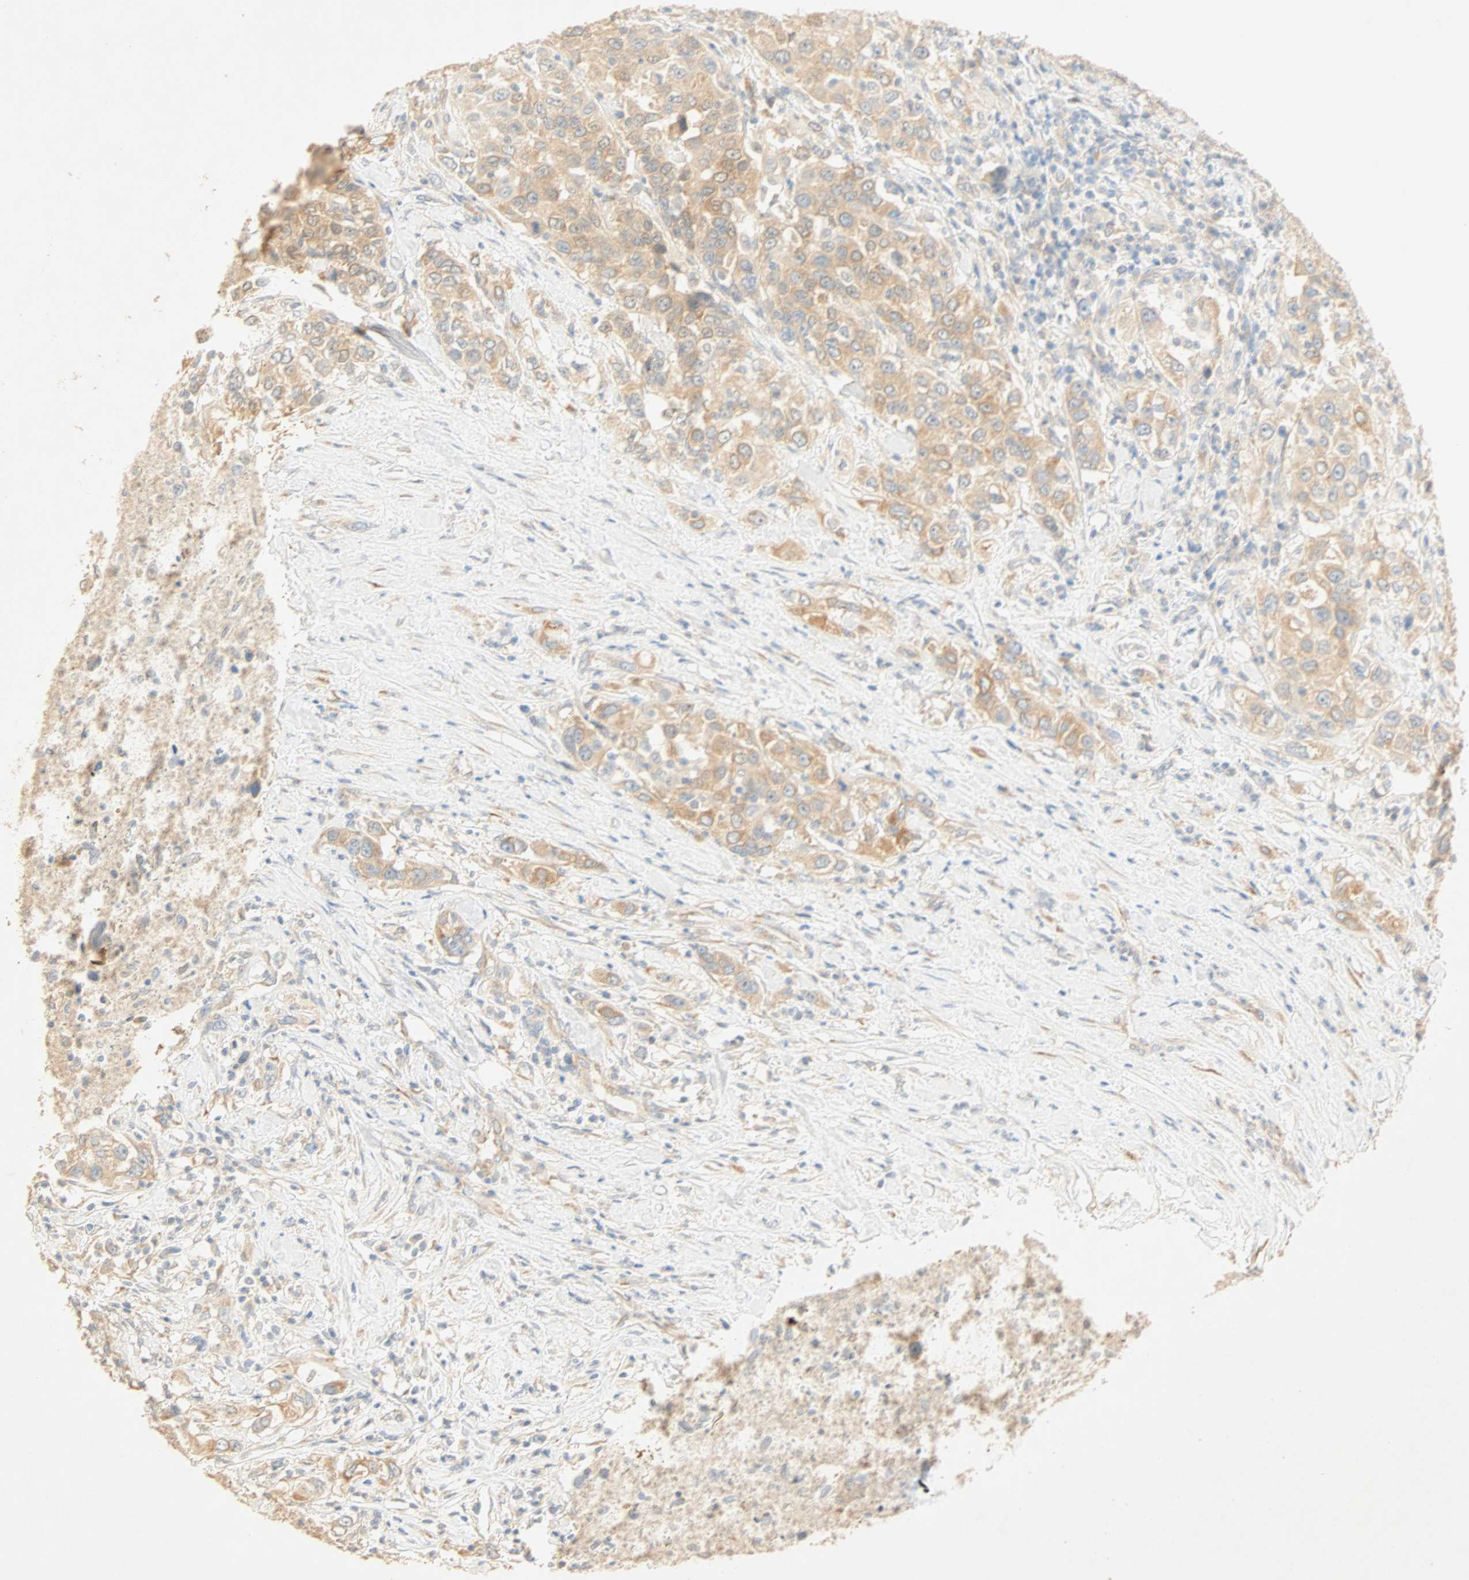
{"staining": {"intensity": "moderate", "quantity": ">75%", "location": "cytoplasmic/membranous"}, "tissue": "urothelial cancer", "cell_type": "Tumor cells", "image_type": "cancer", "snomed": [{"axis": "morphology", "description": "Urothelial carcinoma, High grade"}, {"axis": "topography", "description": "Urinary bladder"}], "caption": "Tumor cells demonstrate medium levels of moderate cytoplasmic/membranous expression in approximately >75% of cells in human urothelial cancer. Using DAB (3,3'-diaminobenzidine) (brown) and hematoxylin (blue) stains, captured at high magnification using brightfield microscopy.", "gene": "SELENBP1", "patient": {"sex": "female", "age": 80}}